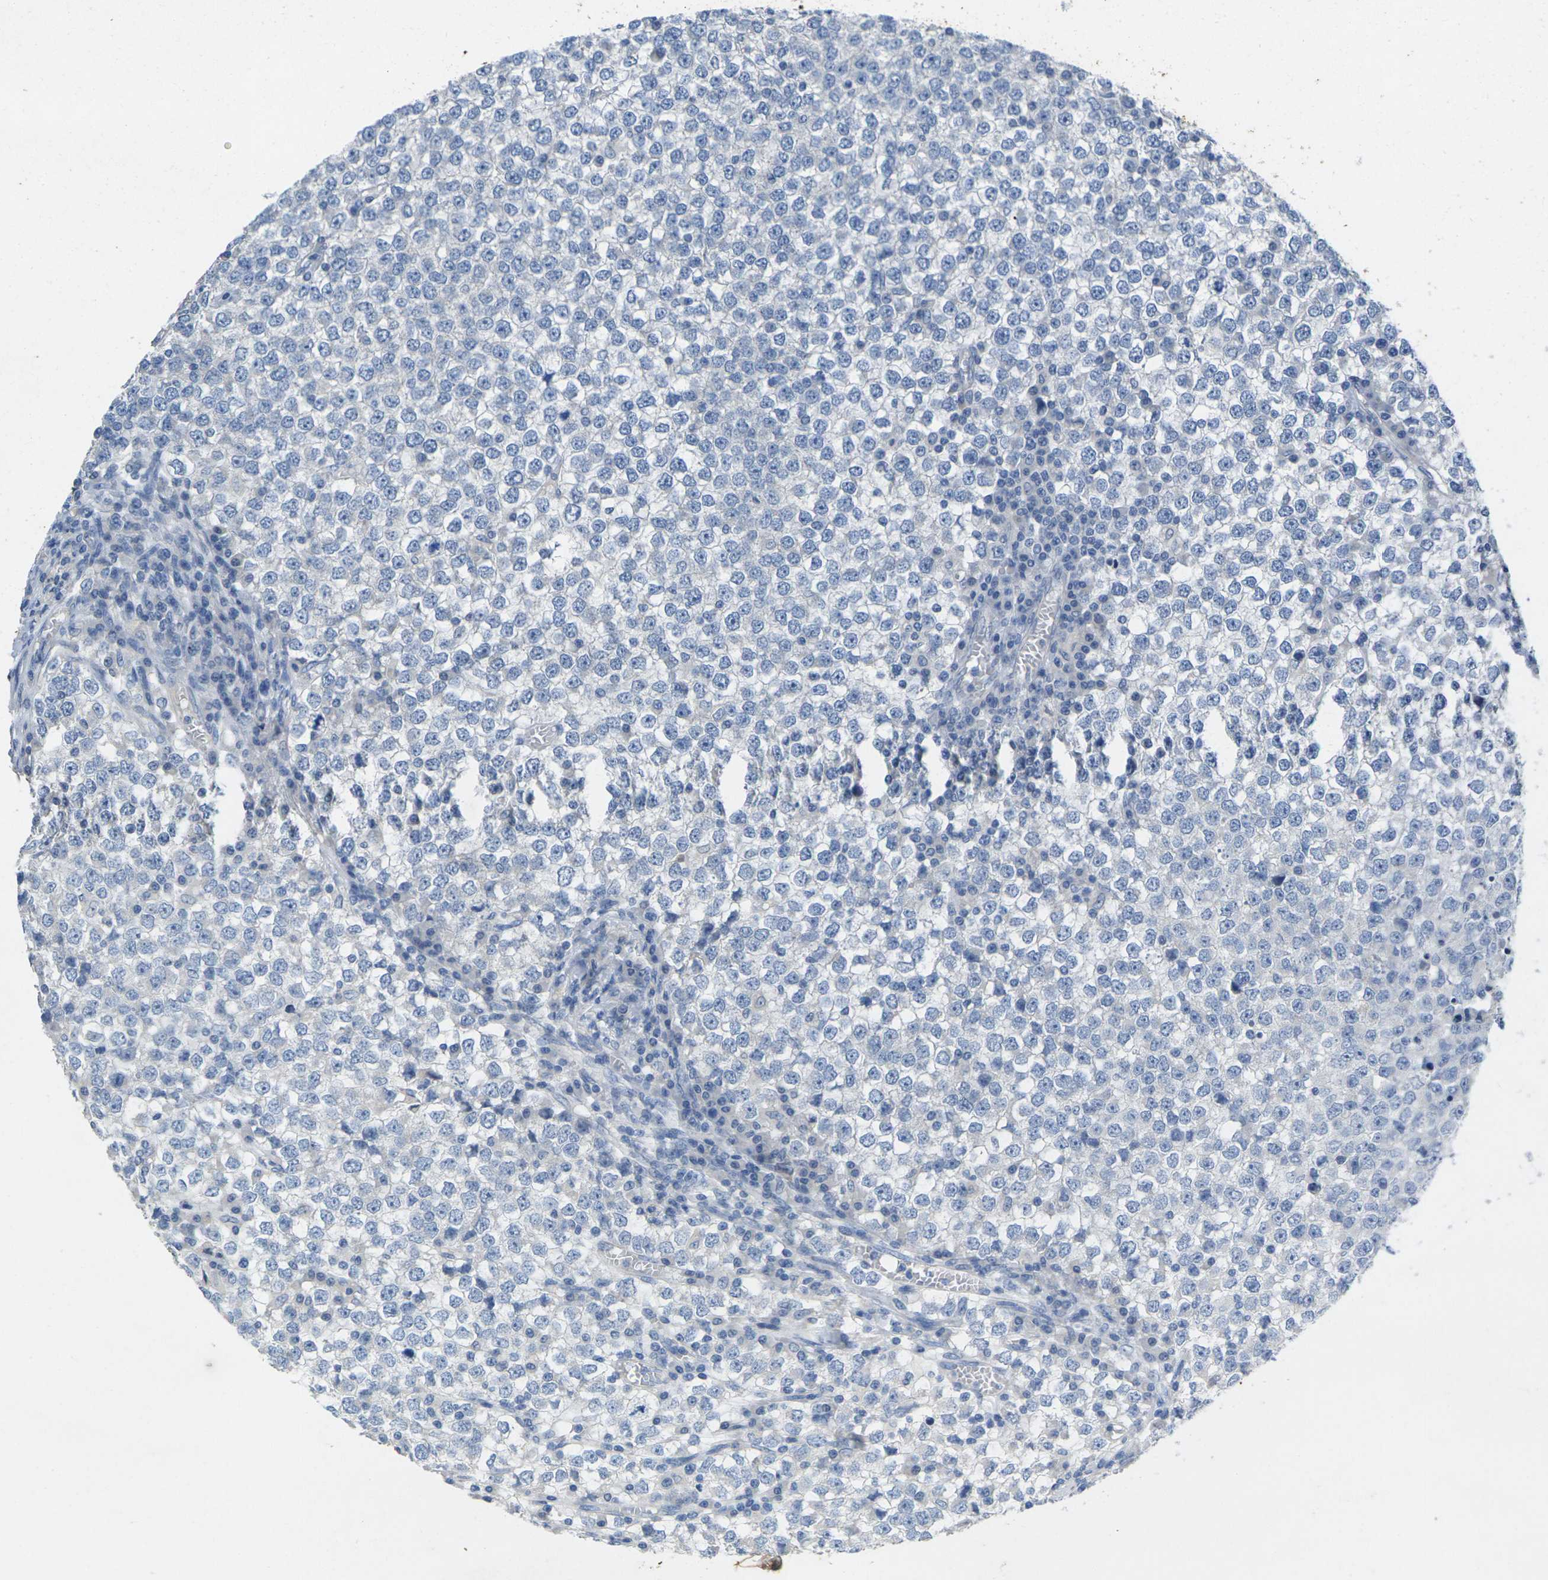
{"staining": {"intensity": "negative", "quantity": "none", "location": "none"}, "tissue": "testis cancer", "cell_type": "Tumor cells", "image_type": "cancer", "snomed": [{"axis": "morphology", "description": "Seminoma, NOS"}, {"axis": "topography", "description": "Testis"}], "caption": "Immunohistochemical staining of human testis cancer (seminoma) demonstrates no significant positivity in tumor cells.", "gene": "TNNI3", "patient": {"sex": "male", "age": 65}}